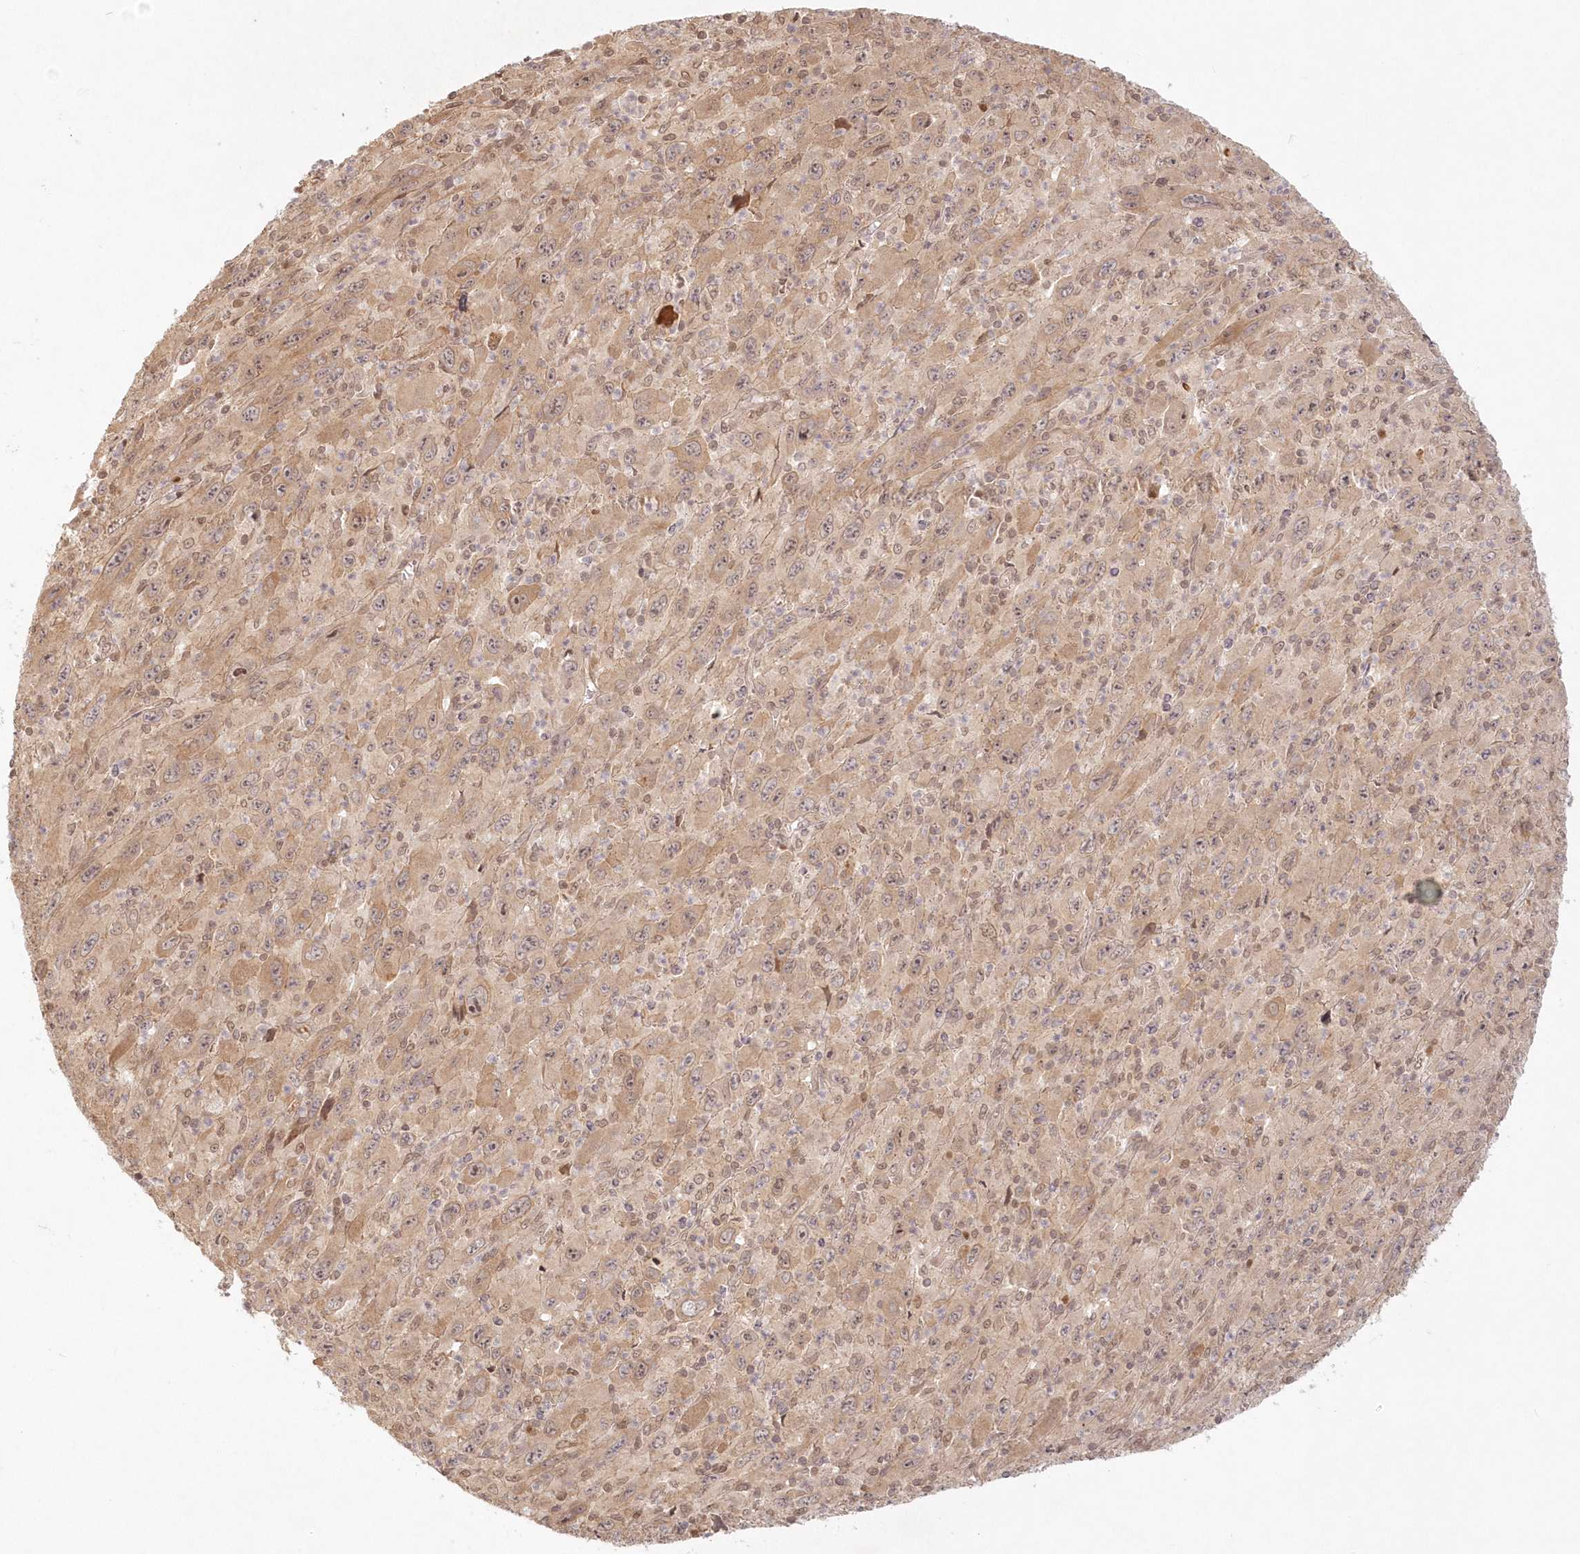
{"staining": {"intensity": "weak", "quantity": ">75%", "location": "cytoplasmic/membranous,nuclear"}, "tissue": "melanoma", "cell_type": "Tumor cells", "image_type": "cancer", "snomed": [{"axis": "morphology", "description": "Malignant melanoma, Metastatic site"}, {"axis": "topography", "description": "Skin"}], "caption": "Immunohistochemical staining of human malignant melanoma (metastatic site) displays weak cytoplasmic/membranous and nuclear protein staining in approximately >75% of tumor cells. (DAB (3,3'-diaminobenzidine) IHC, brown staining for protein, blue staining for nuclei).", "gene": "KIAA0232", "patient": {"sex": "female", "age": 56}}